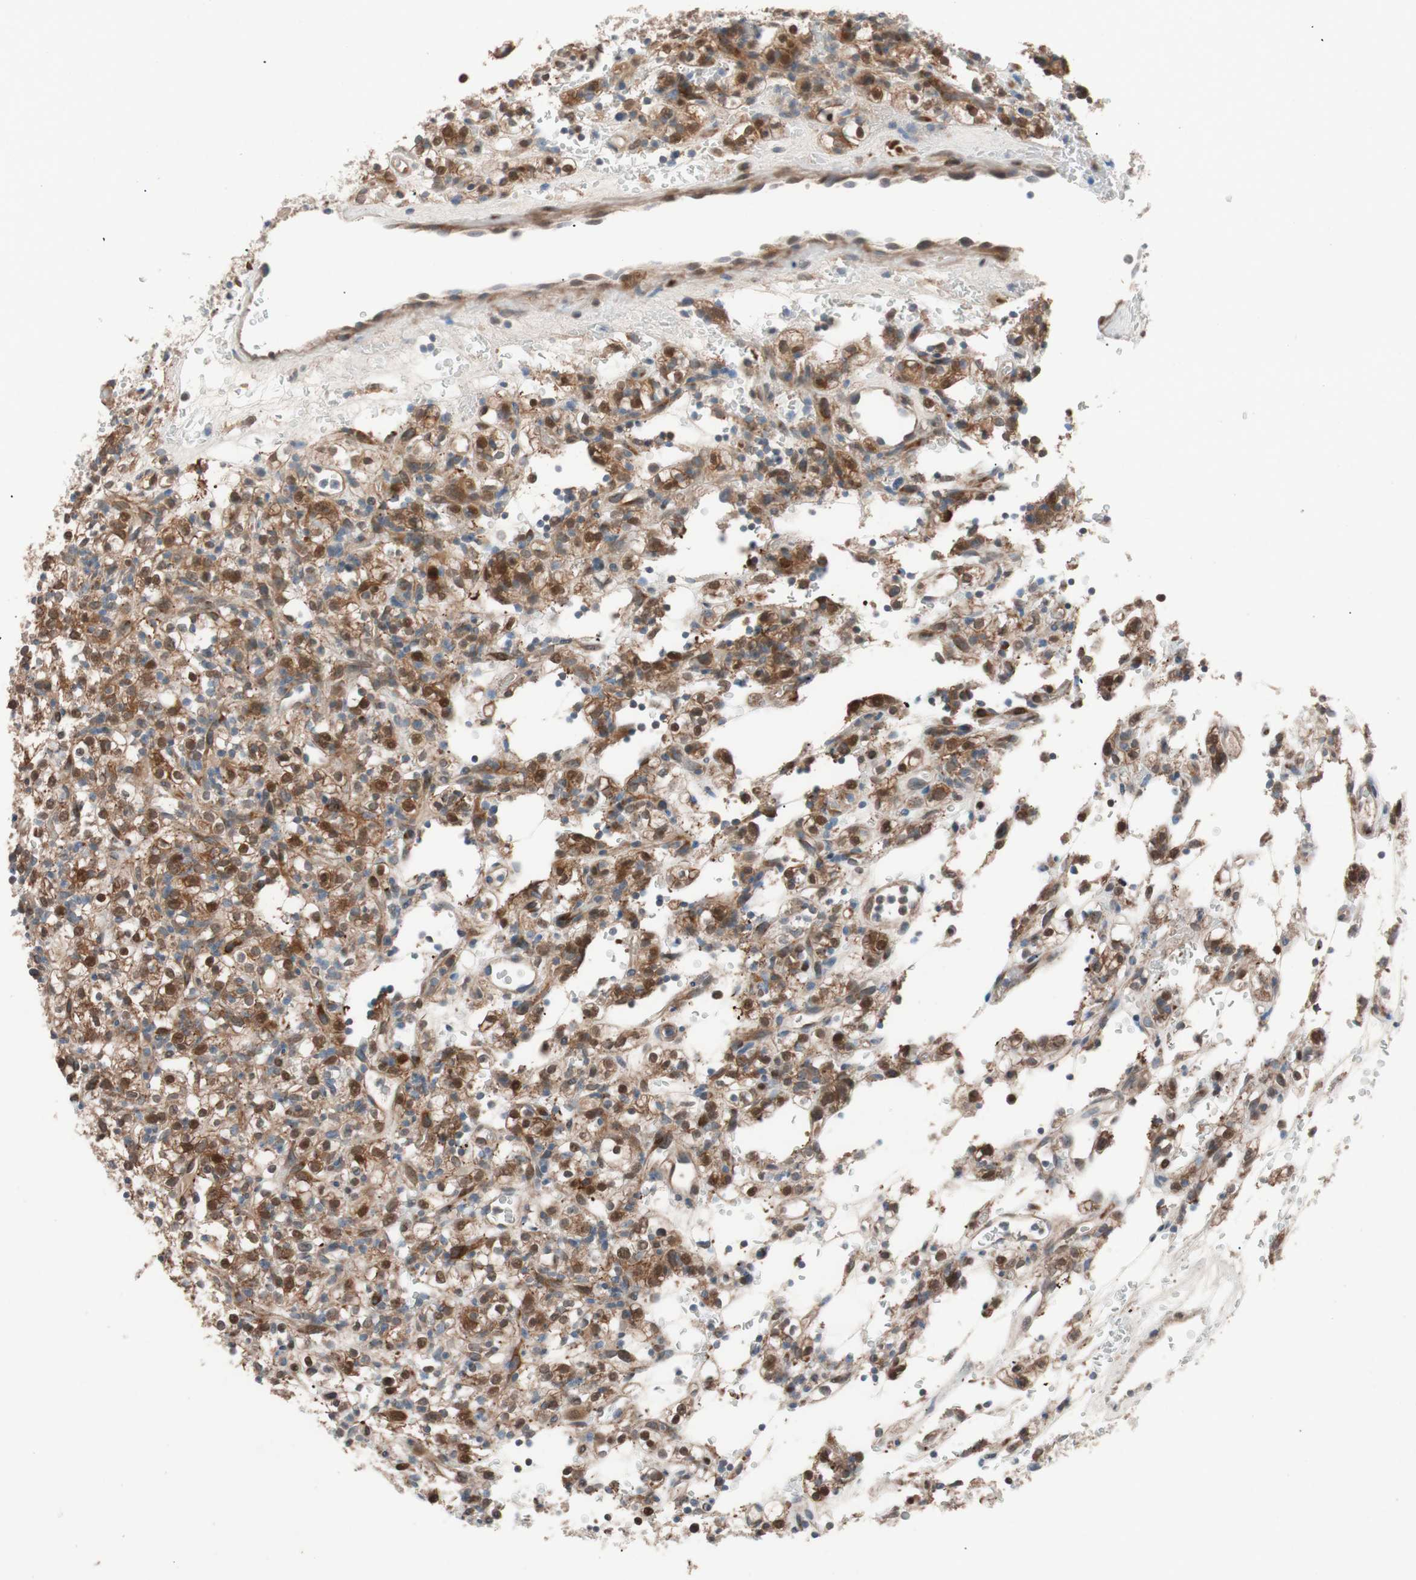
{"staining": {"intensity": "strong", "quantity": ">75%", "location": "cytoplasmic/membranous,nuclear"}, "tissue": "renal cancer", "cell_type": "Tumor cells", "image_type": "cancer", "snomed": [{"axis": "morphology", "description": "Normal tissue, NOS"}, {"axis": "morphology", "description": "Adenocarcinoma, NOS"}, {"axis": "topography", "description": "Kidney"}], "caption": "Immunohistochemistry staining of renal adenocarcinoma, which exhibits high levels of strong cytoplasmic/membranous and nuclear positivity in approximately >75% of tumor cells indicating strong cytoplasmic/membranous and nuclear protein positivity. The staining was performed using DAB (brown) for protein detection and nuclei were counterstained in hematoxylin (blue).", "gene": "FAAH", "patient": {"sex": "female", "age": 72}}